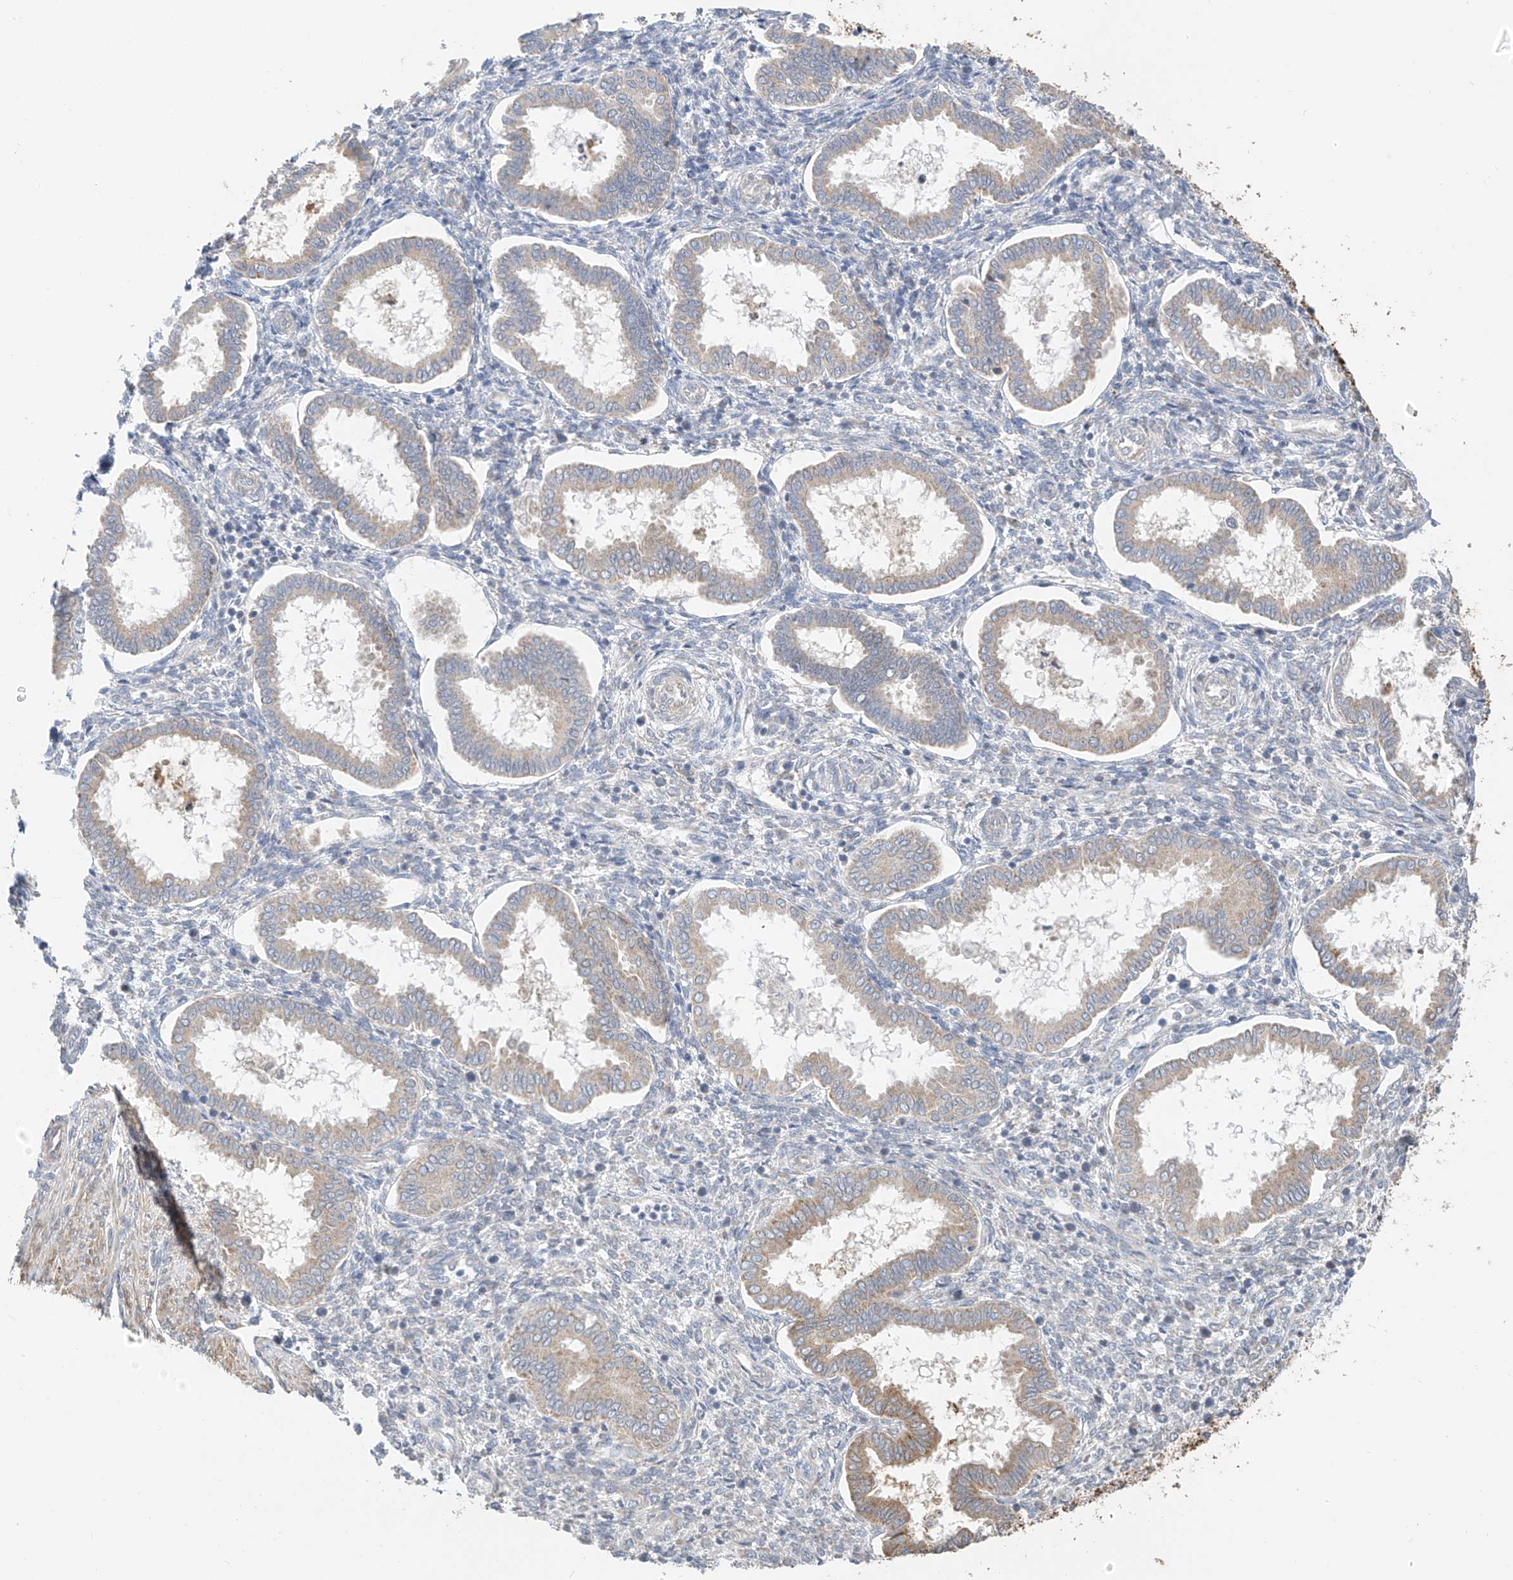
{"staining": {"intensity": "negative", "quantity": "none", "location": "none"}, "tissue": "endometrium", "cell_type": "Cells in endometrial stroma", "image_type": "normal", "snomed": [{"axis": "morphology", "description": "Normal tissue, NOS"}, {"axis": "topography", "description": "Endometrium"}], "caption": "Immunohistochemical staining of unremarkable human endometrium reveals no significant positivity in cells in endometrial stroma. Nuclei are stained in blue.", "gene": "PPA2", "patient": {"sex": "female", "age": 24}}